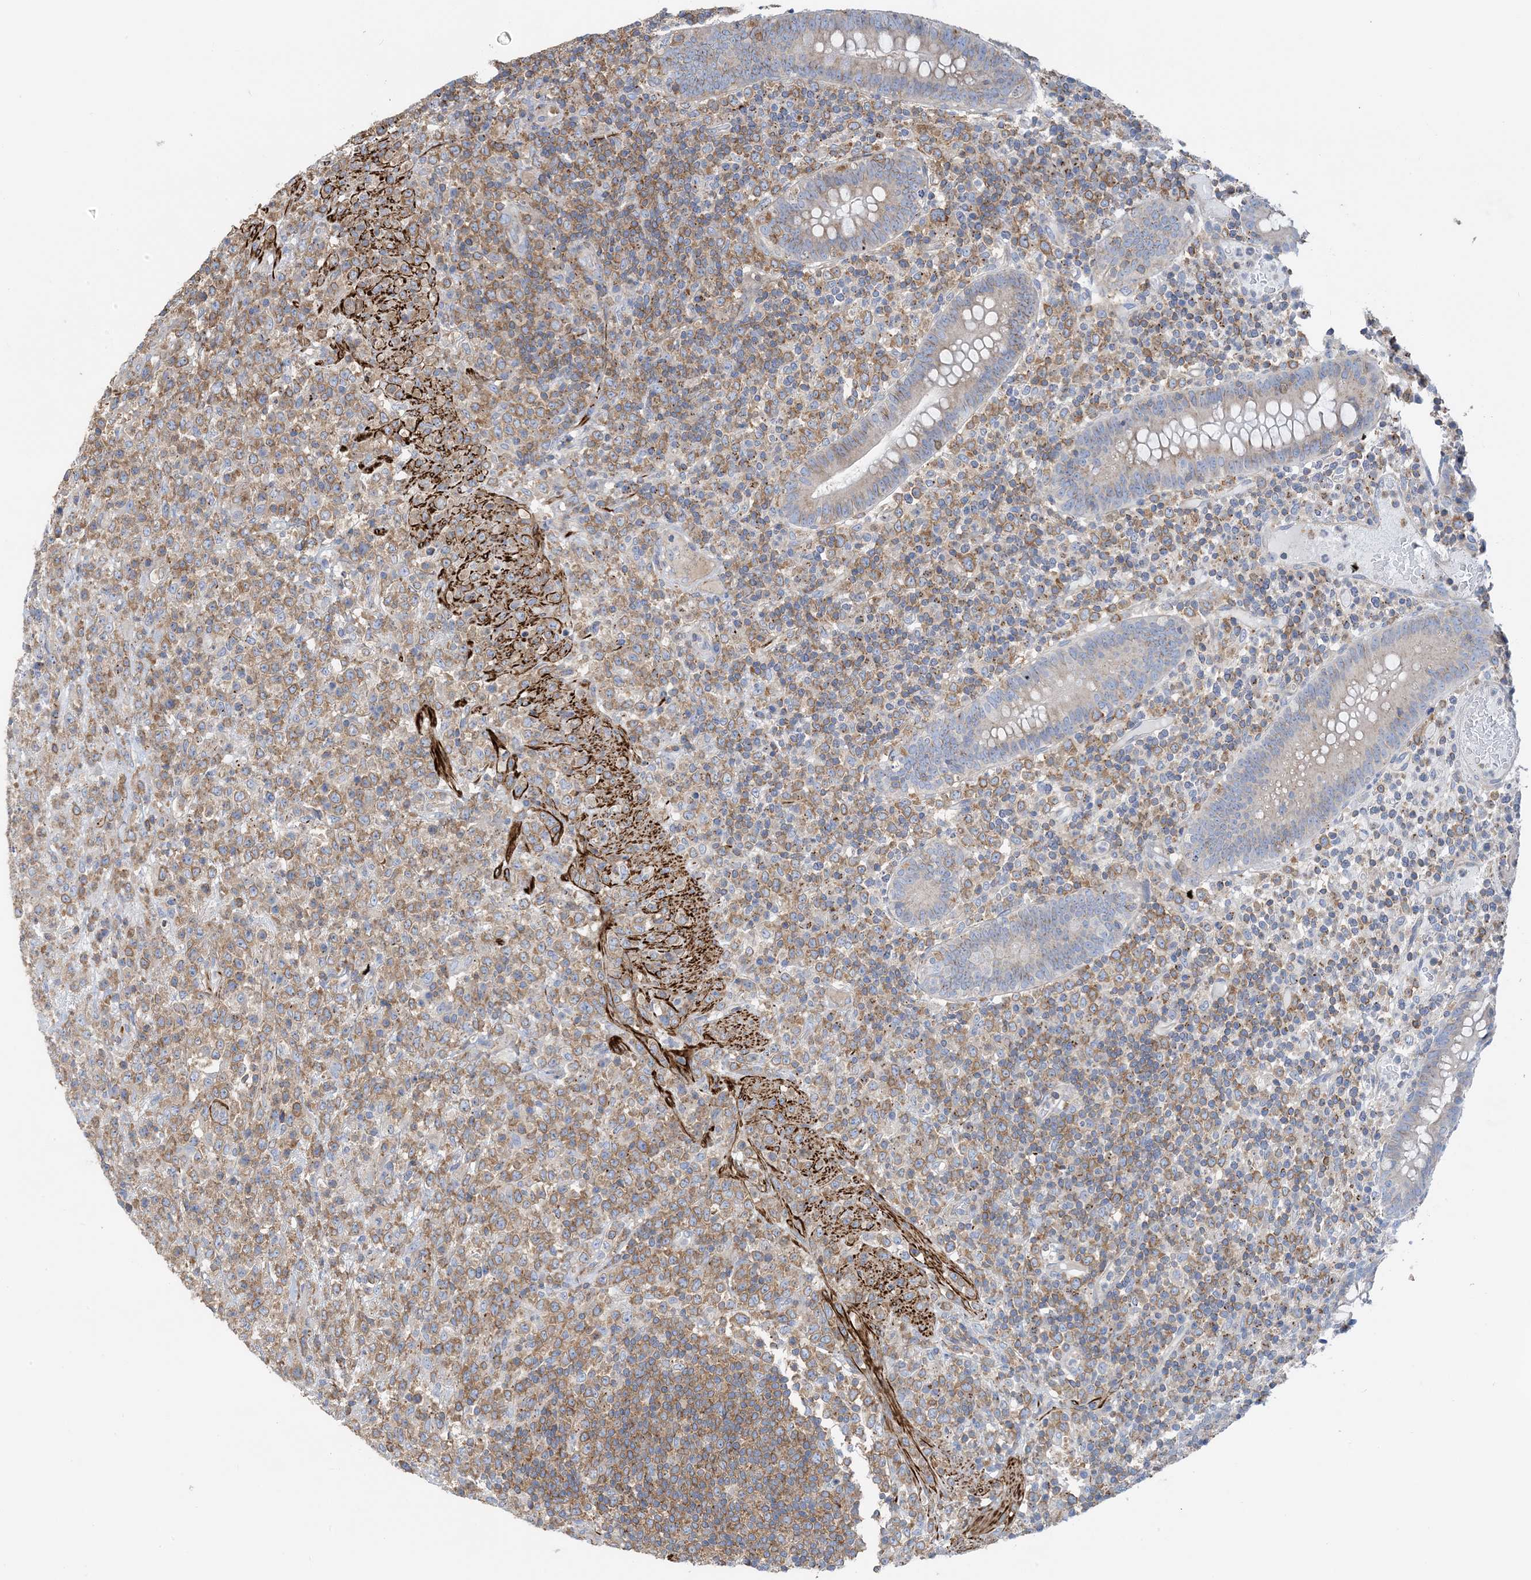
{"staining": {"intensity": "moderate", "quantity": ">75%", "location": "cytoplasmic/membranous"}, "tissue": "lymphoma", "cell_type": "Tumor cells", "image_type": "cancer", "snomed": [{"axis": "morphology", "description": "Malignant lymphoma, non-Hodgkin's type, High grade"}, {"axis": "topography", "description": "Colon"}], "caption": "Approximately >75% of tumor cells in lymphoma display moderate cytoplasmic/membranous protein expression as visualized by brown immunohistochemical staining.", "gene": "CALHM5", "patient": {"sex": "female", "age": 53}}